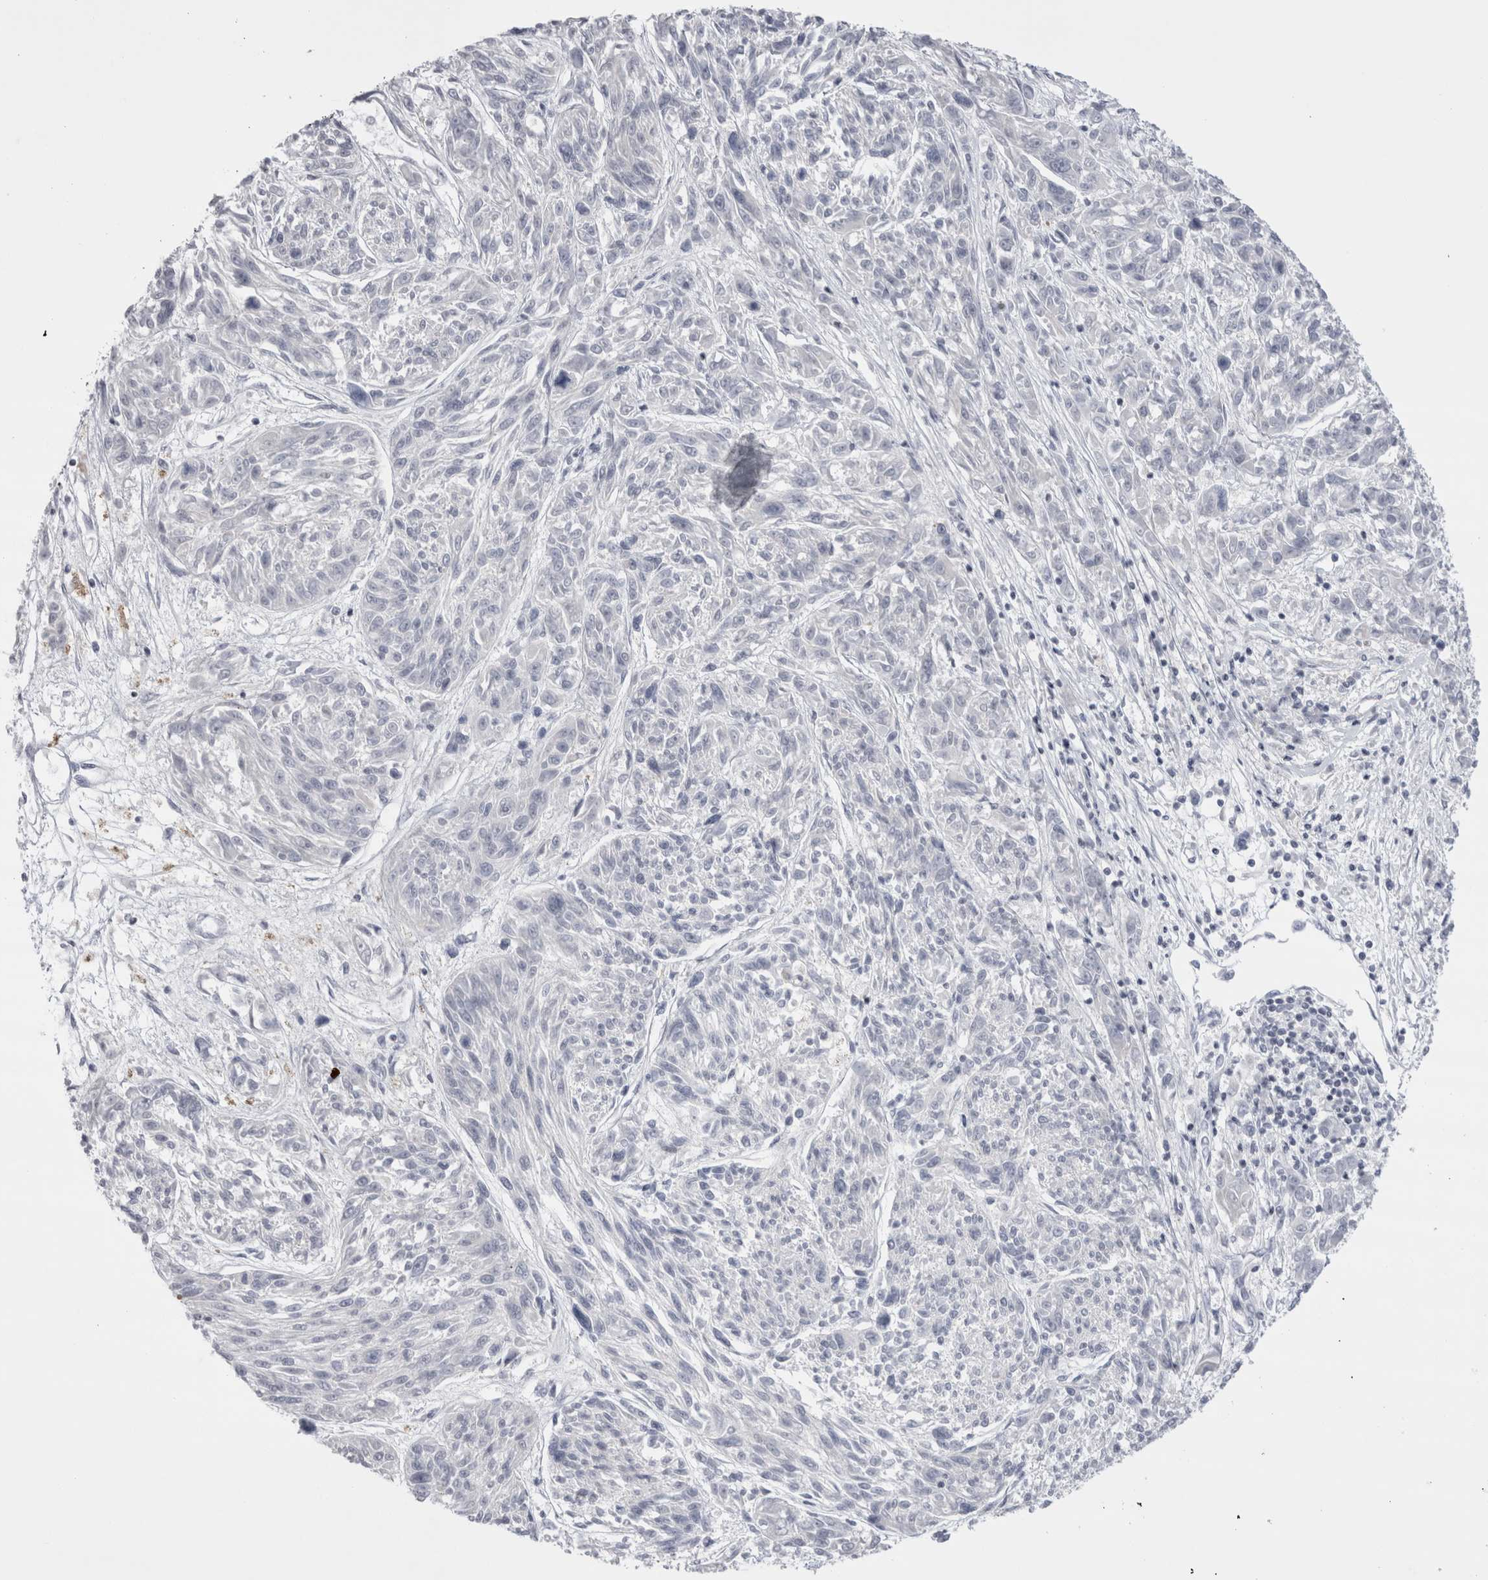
{"staining": {"intensity": "negative", "quantity": "none", "location": "none"}, "tissue": "melanoma", "cell_type": "Tumor cells", "image_type": "cancer", "snomed": [{"axis": "morphology", "description": "Malignant melanoma, NOS"}, {"axis": "topography", "description": "Skin"}], "caption": "High magnification brightfield microscopy of melanoma stained with DAB (brown) and counterstained with hematoxylin (blue): tumor cells show no significant positivity.", "gene": "FNDC8", "patient": {"sex": "male", "age": 53}}